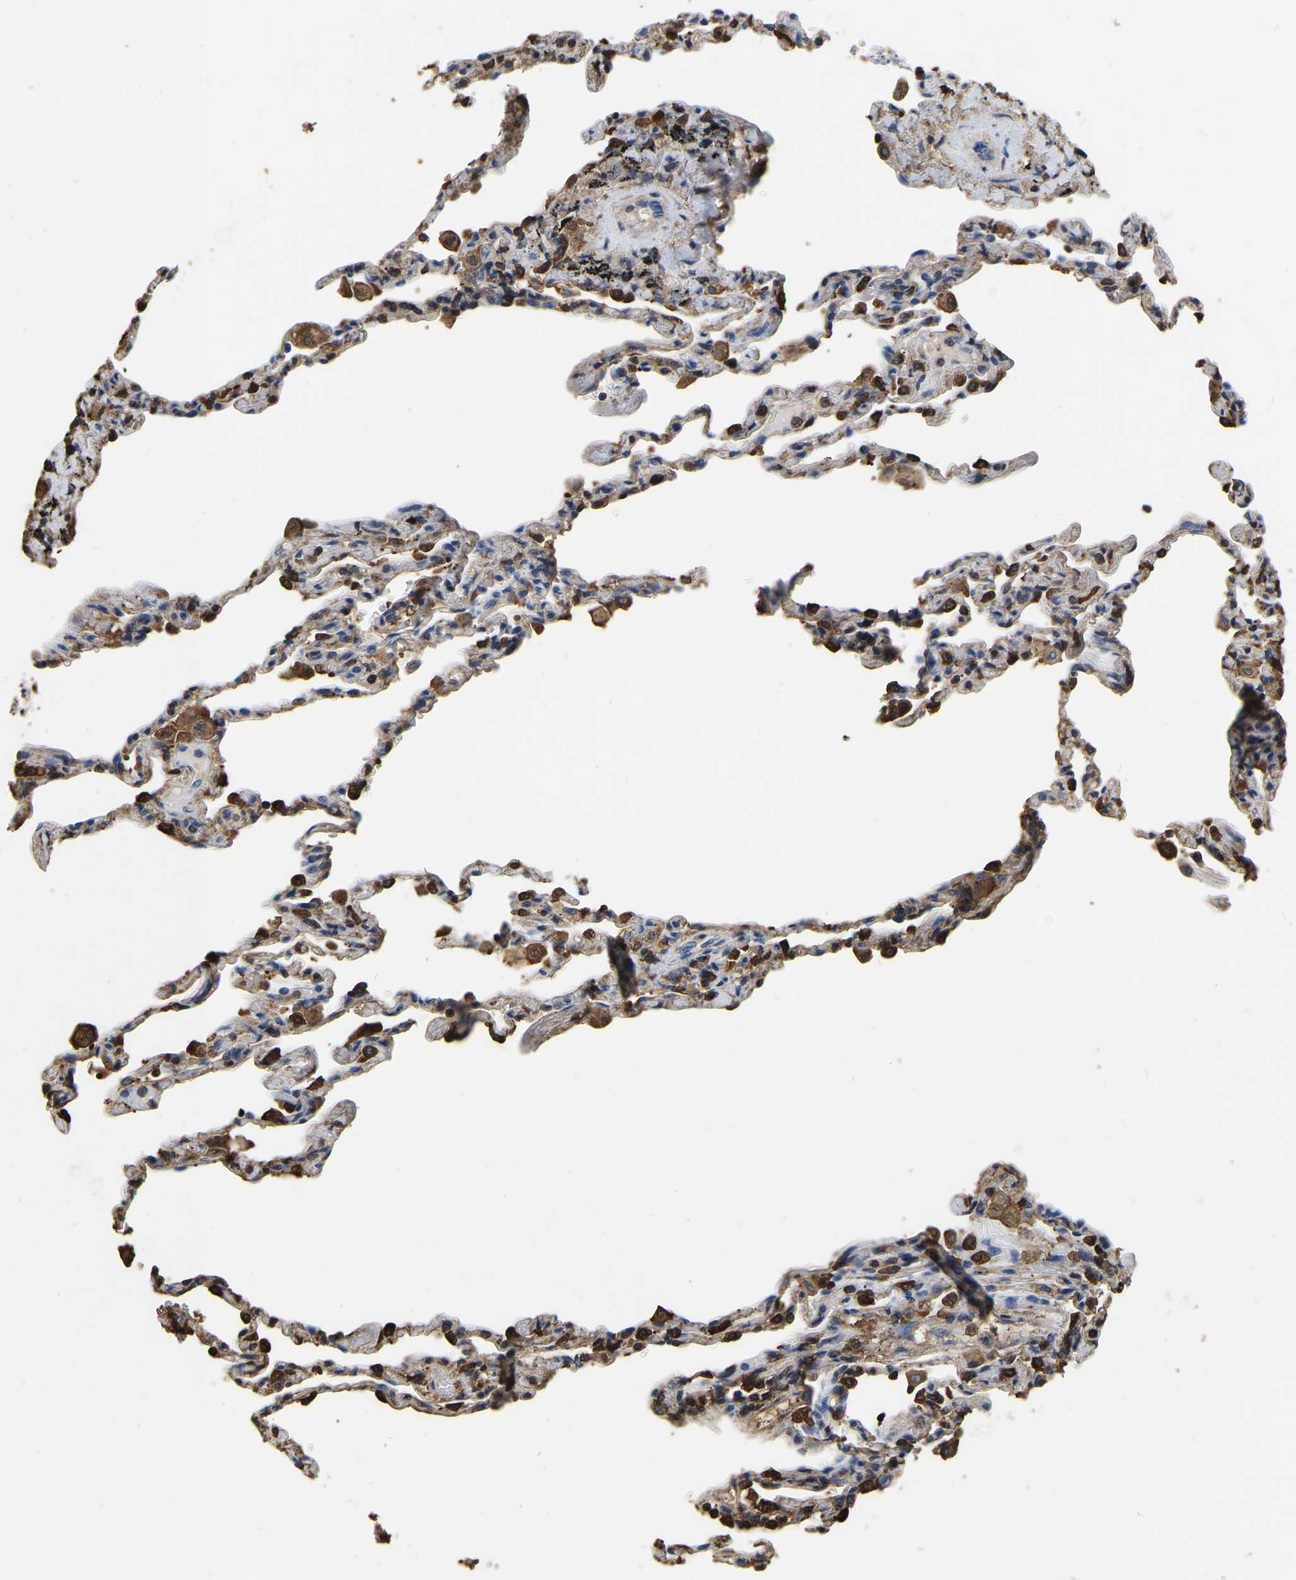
{"staining": {"intensity": "strong", "quantity": "25%-75%", "location": "cytoplasmic/membranous,nuclear"}, "tissue": "lung", "cell_type": "Alveolar cells", "image_type": "normal", "snomed": [{"axis": "morphology", "description": "Normal tissue, NOS"}, {"axis": "topography", "description": "Lung"}], "caption": "A micrograph of human lung stained for a protein displays strong cytoplasmic/membranous,nuclear brown staining in alveolar cells.", "gene": "LDHB", "patient": {"sex": "male", "age": 59}}